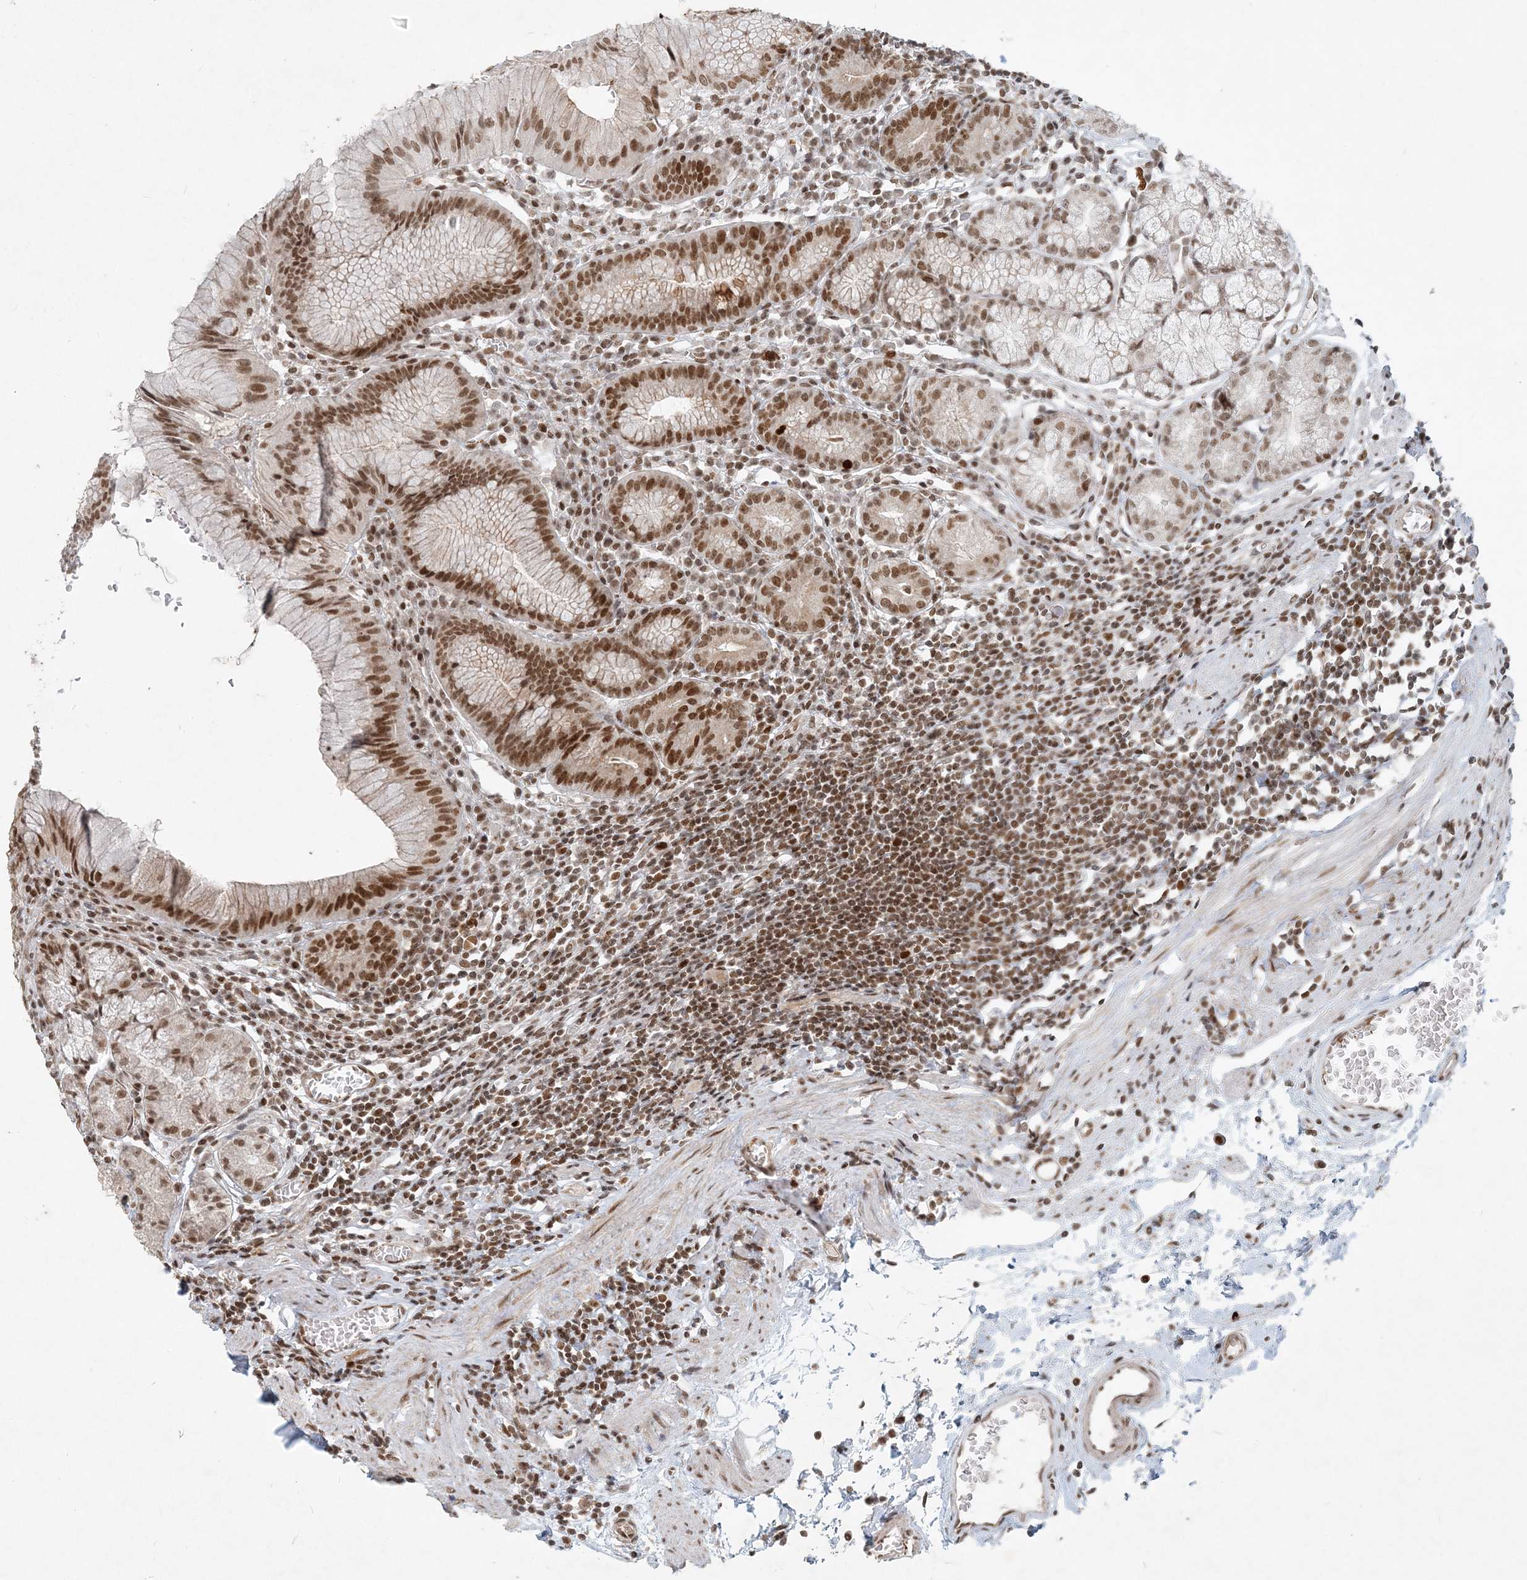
{"staining": {"intensity": "moderate", "quantity": "25%-75%", "location": "nuclear"}, "tissue": "stomach", "cell_type": "Glandular cells", "image_type": "normal", "snomed": [{"axis": "morphology", "description": "Normal tissue, NOS"}, {"axis": "topography", "description": "Stomach"}], "caption": "Immunohistochemical staining of benign stomach exhibits medium levels of moderate nuclear expression in about 25%-75% of glandular cells. The staining was performed using DAB to visualize the protein expression in brown, while the nuclei were stained in blue with hematoxylin (Magnification: 20x).", "gene": "BAZ1B", "patient": {"sex": "male", "age": 55}}